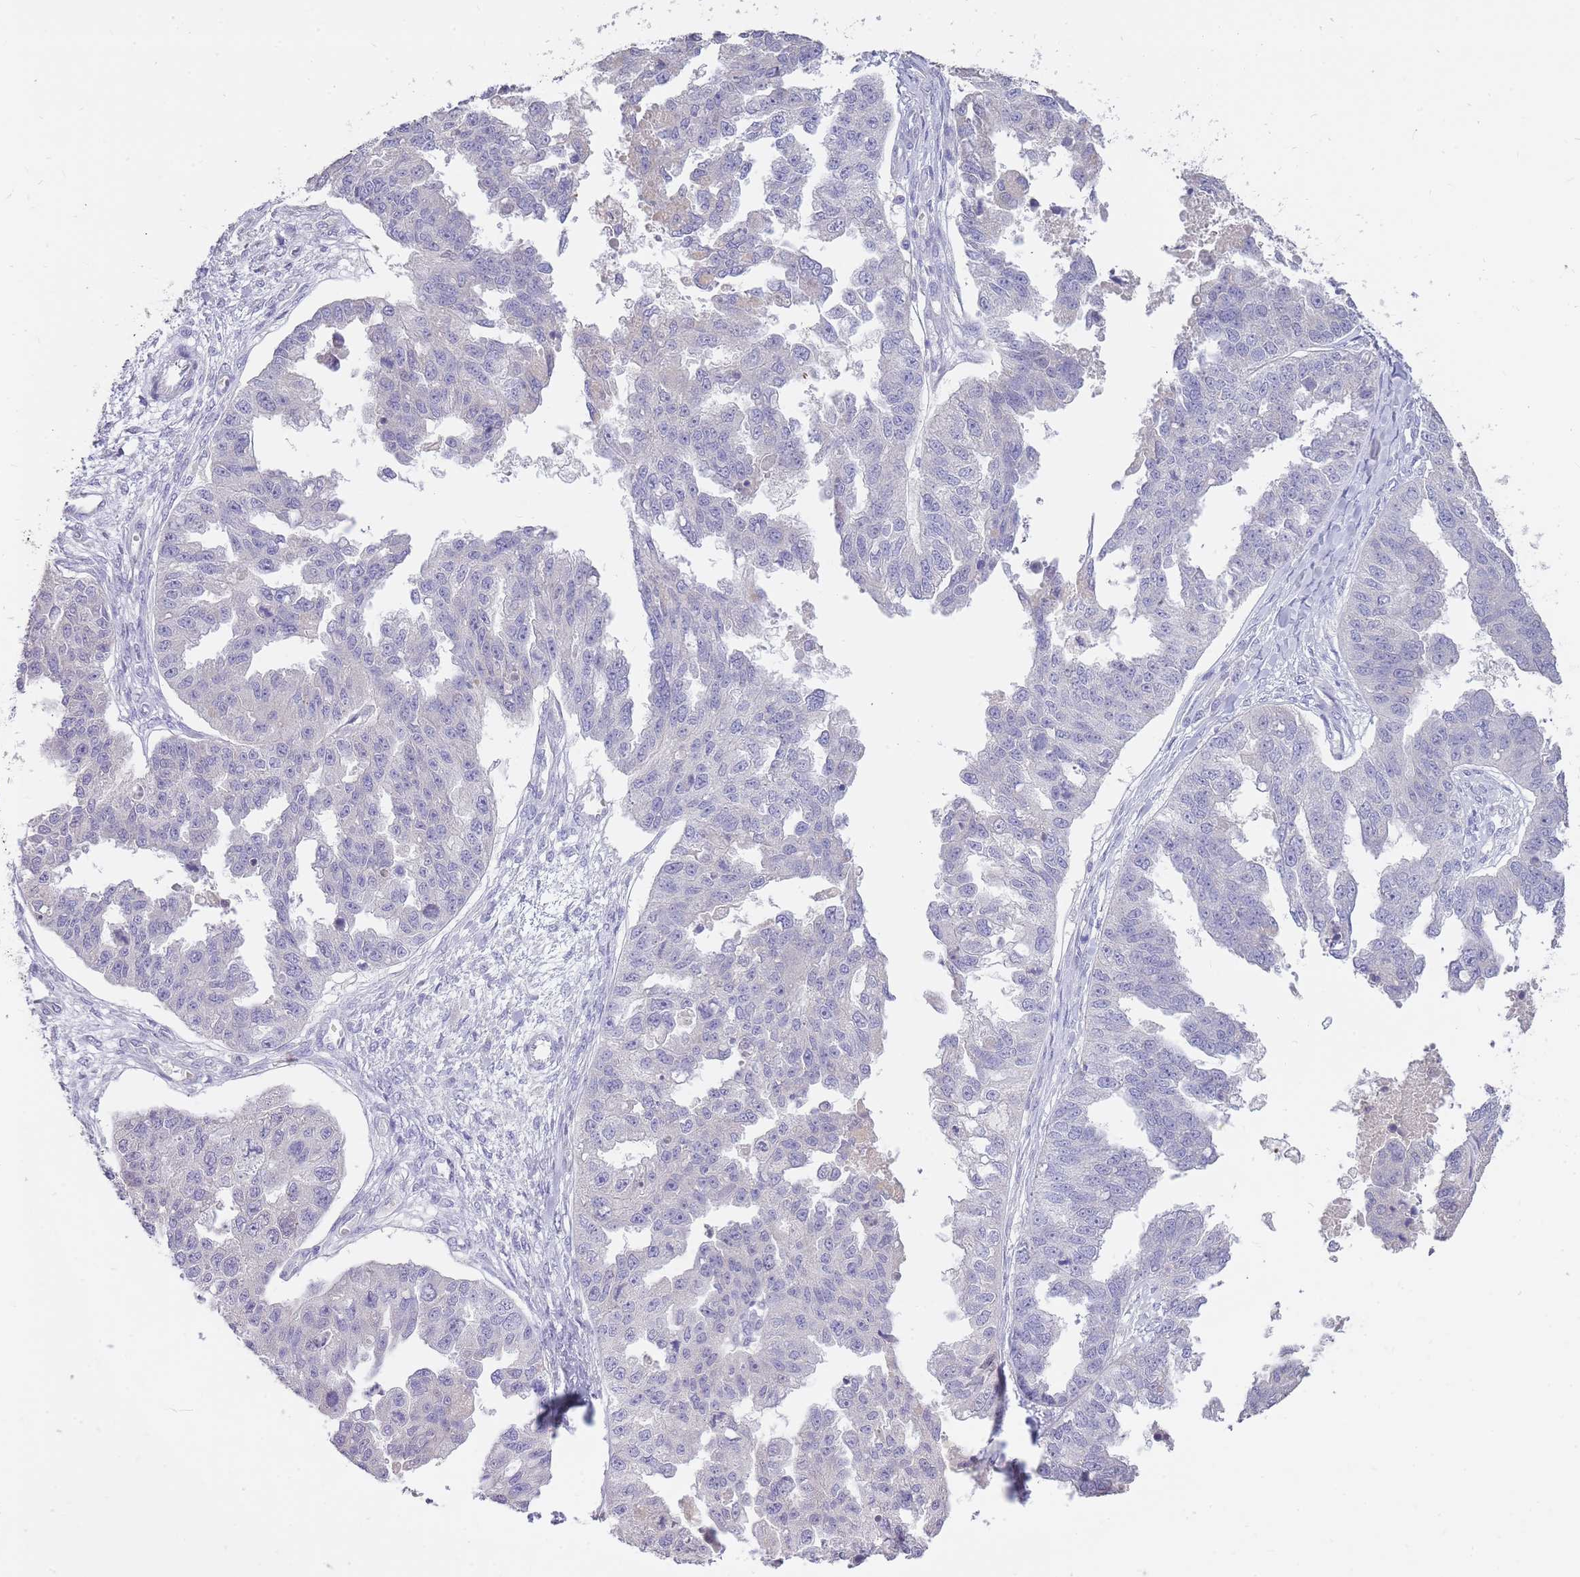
{"staining": {"intensity": "negative", "quantity": "none", "location": "none"}, "tissue": "ovarian cancer", "cell_type": "Tumor cells", "image_type": "cancer", "snomed": [{"axis": "morphology", "description": "Cystadenocarcinoma, serous, NOS"}, {"axis": "topography", "description": "Ovary"}], "caption": "Tumor cells are negative for protein expression in human ovarian cancer (serous cystadenocarcinoma).", "gene": "FRG2C", "patient": {"sex": "female", "age": 58}}